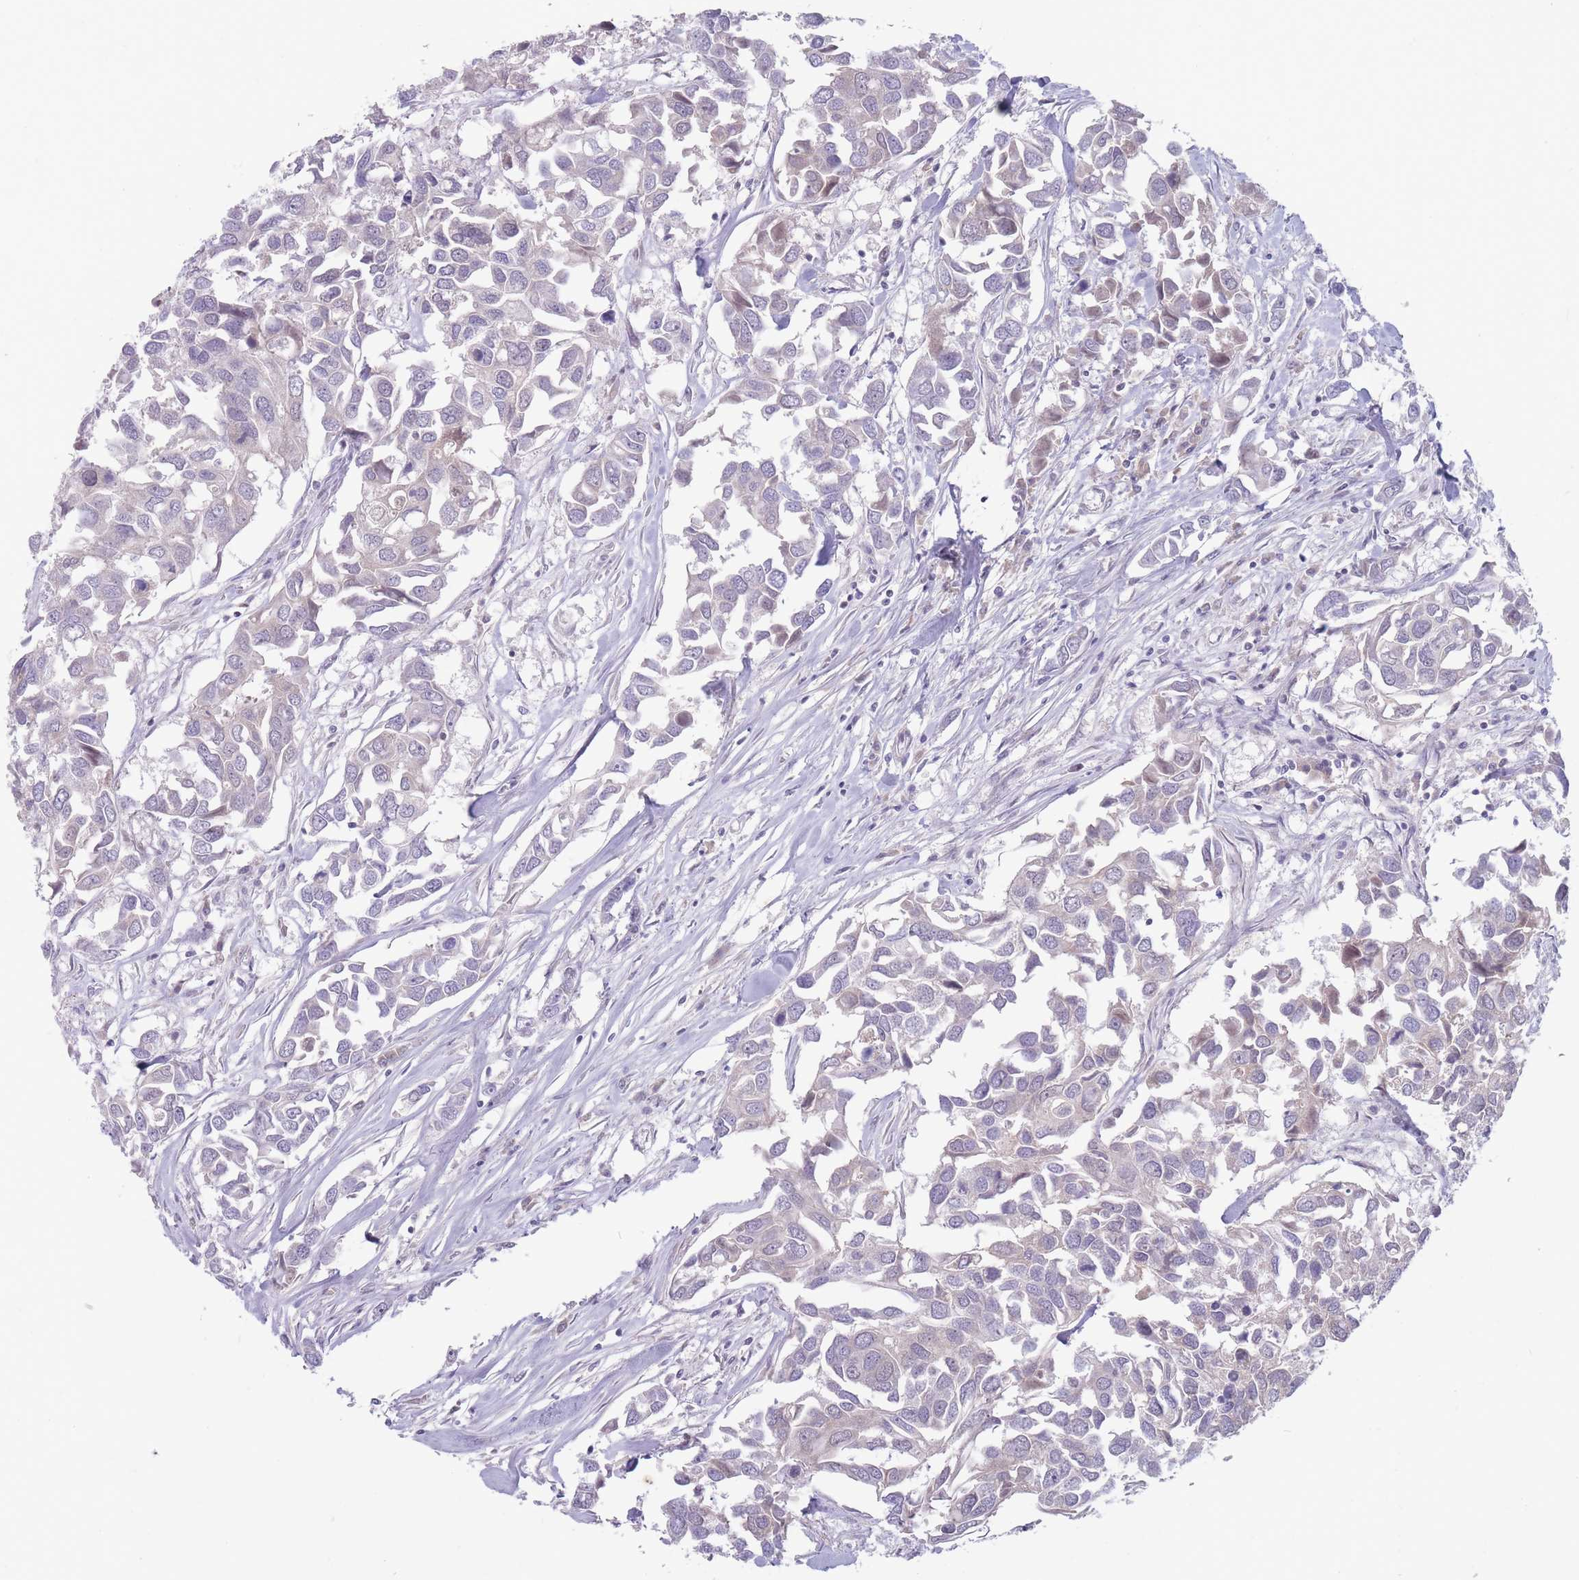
{"staining": {"intensity": "negative", "quantity": "none", "location": "none"}, "tissue": "breast cancer", "cell_type": "Tumor cells", "image_type": "cancer", "snomed": [{"axis": "morphology", "description": "Duct carcinoma"}, {"axis": "topography", "description": "Breast"}], "caption": "IHC of human breast cancer (intraductal carcinoma) displays no expression in tumor cells. Brightfield microscopy of immunohistochemistry stained with DAB (brown) and hematoxylin (blue), captured at high magnification.", "gene": "ARID3B", "patient": {"sex": "female", "age": 83}}